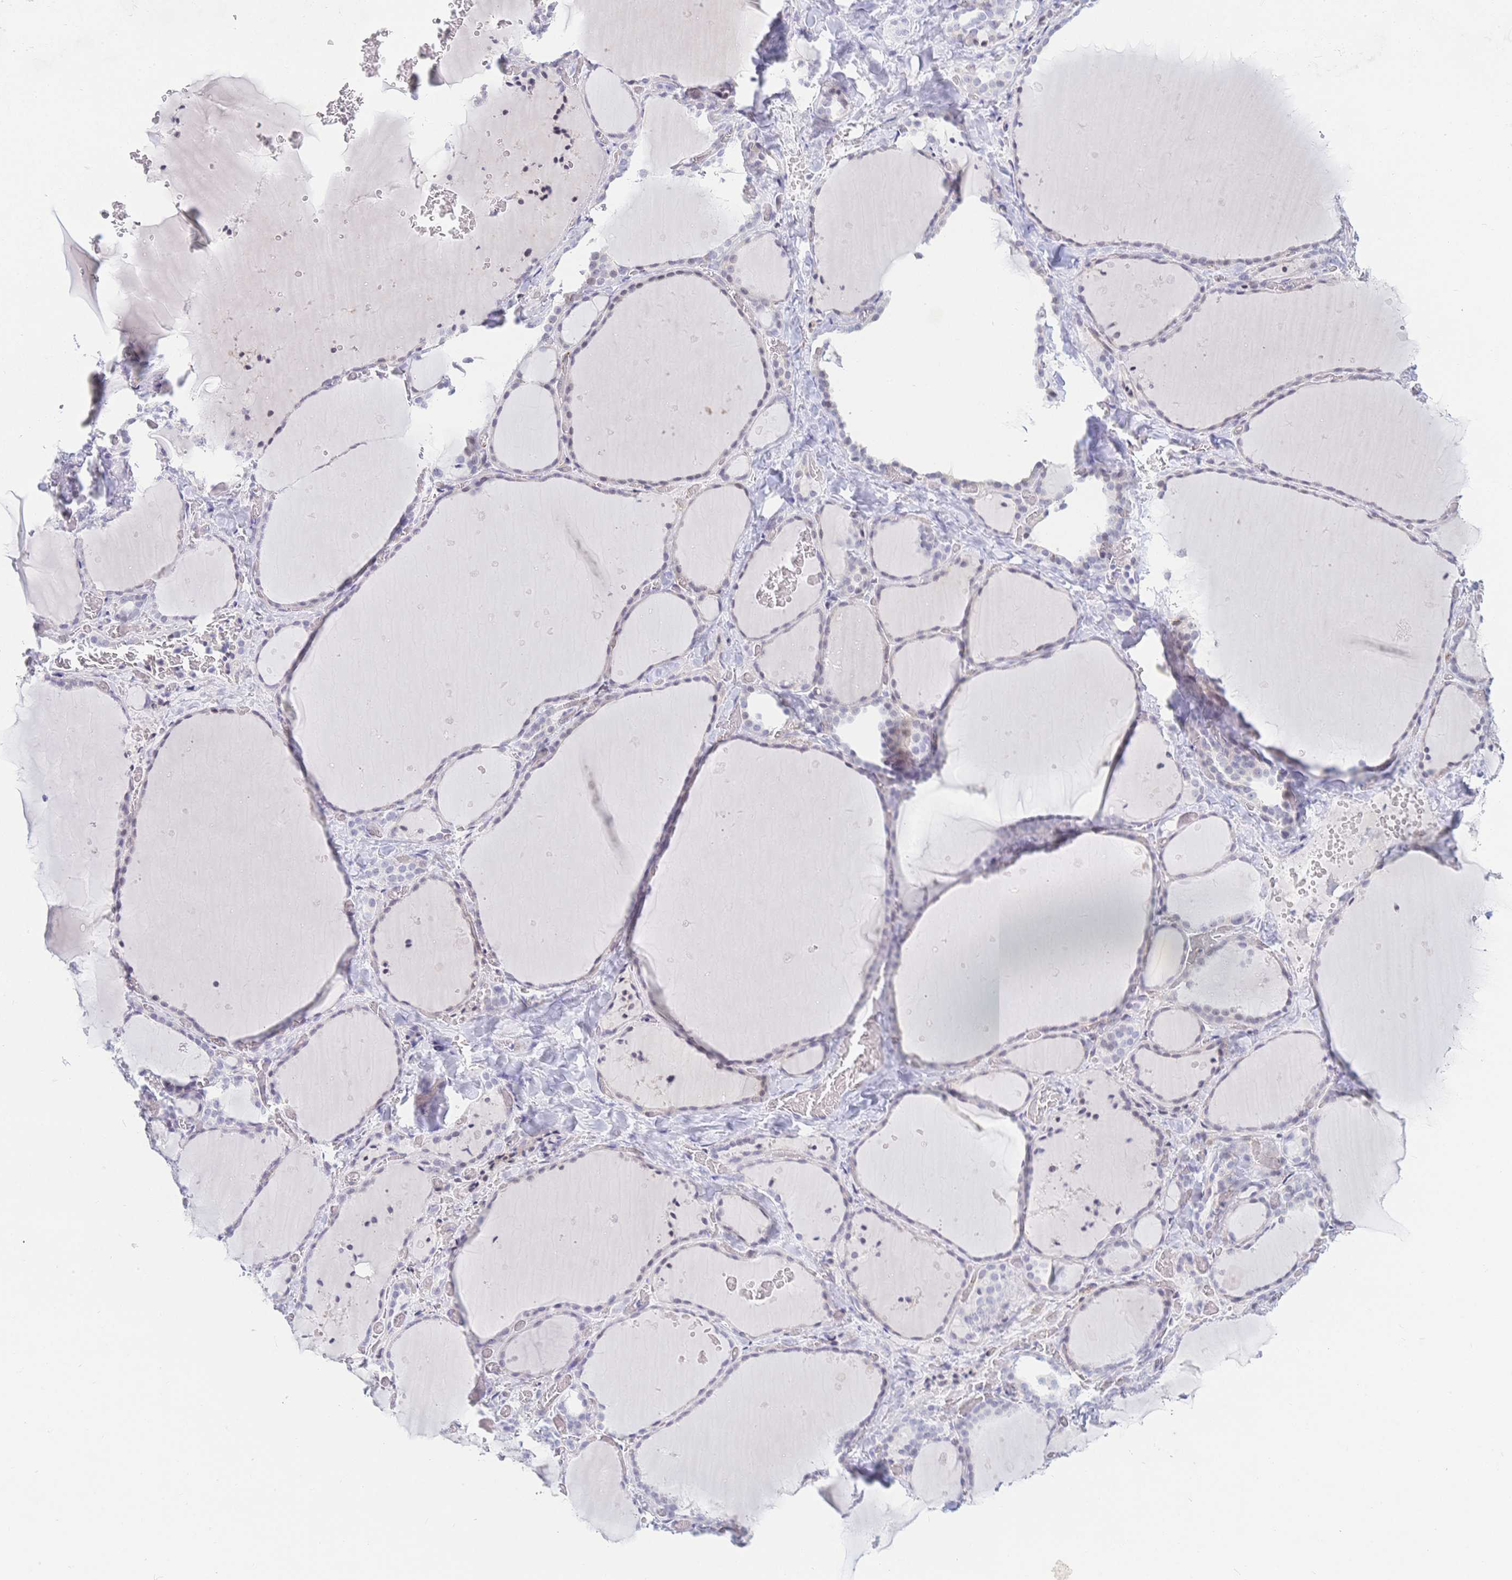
{"staining": {"intensity": "negative", "quantity": "none", "location": "none"}, "tissue": "thyroid gland", "cell_type": "Glandular cells", "image_type": "normal", "snomed": [{"axis": "morphology", "description": "Normal tissue, NOS"}, {"axis": "topography", "description": "Thyroid gland"}], "caption": "Histopathology image shows no significant protein expression in glandular cells of unremarkable thyroid gland. (Stains: DAB (3,3'-diaminobenzidine) immunohistochemistry (IHC) with hematoxylin counter stain, Microscopy: brightfield microscopy at high magnification).", "gene": "CR2", "patient": {"sex": "female", "age": 36}}